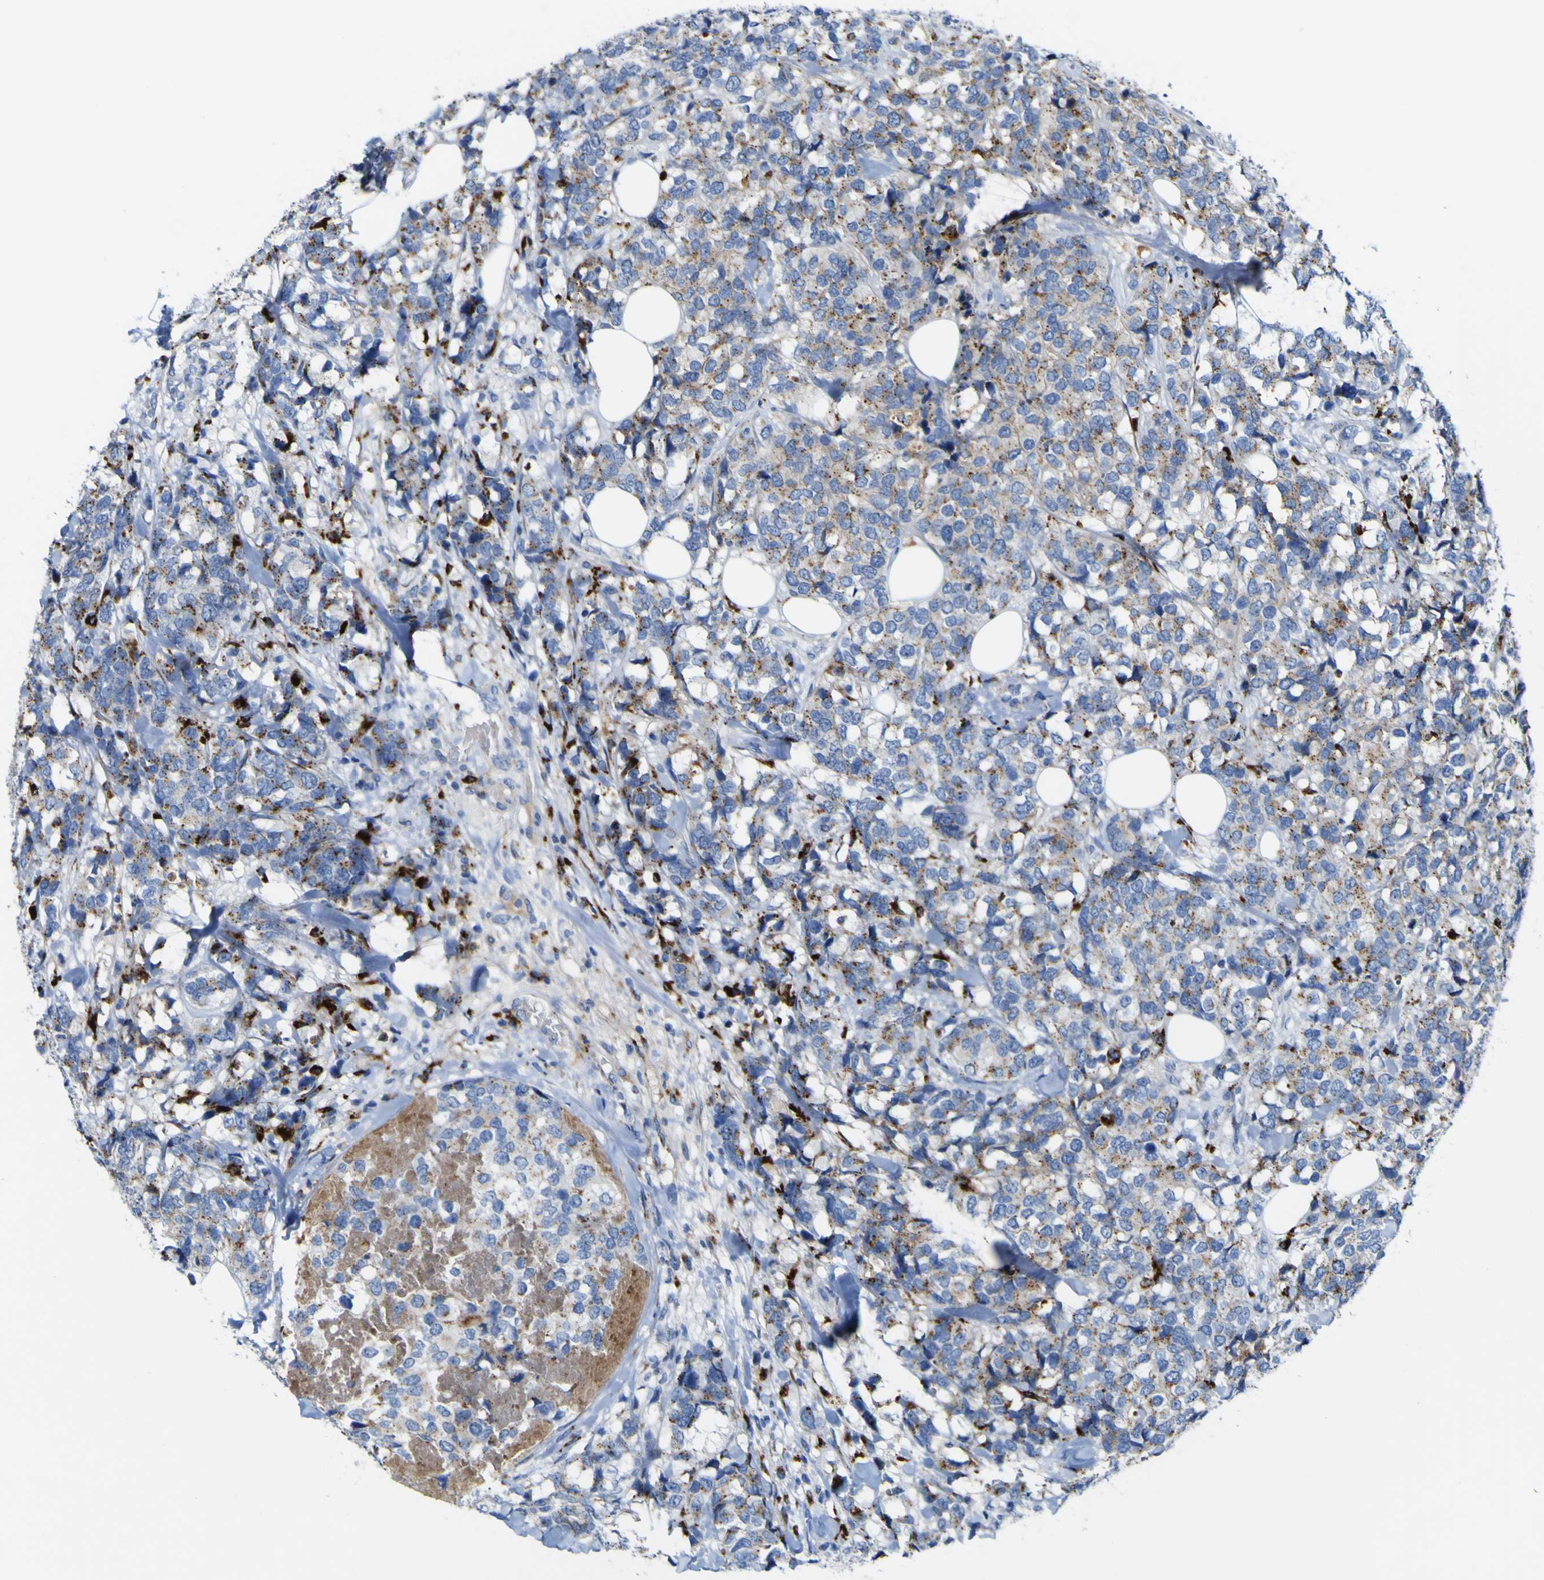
{"staining": {"intensity": "moderate", "quantity": ">75%", "location": "cytoplasmic/membranous"}, "tissue": "breast cancer", "cell_type": "Tumor cells", "image_type": "cancer", "snomed": [{"axis": "morphology", "description": "Lobular carcinoma"}, {"axis": "topography", "description": "Breast"}], "caption": "The photomicrograph shows staining of breast lobular carcinoma, revealing moderate cytoplasmic/membranous protein expression (brown color) within tumor cells.", "gene": "PTPRF", "patient": {"sex": "female", "age": 59}}